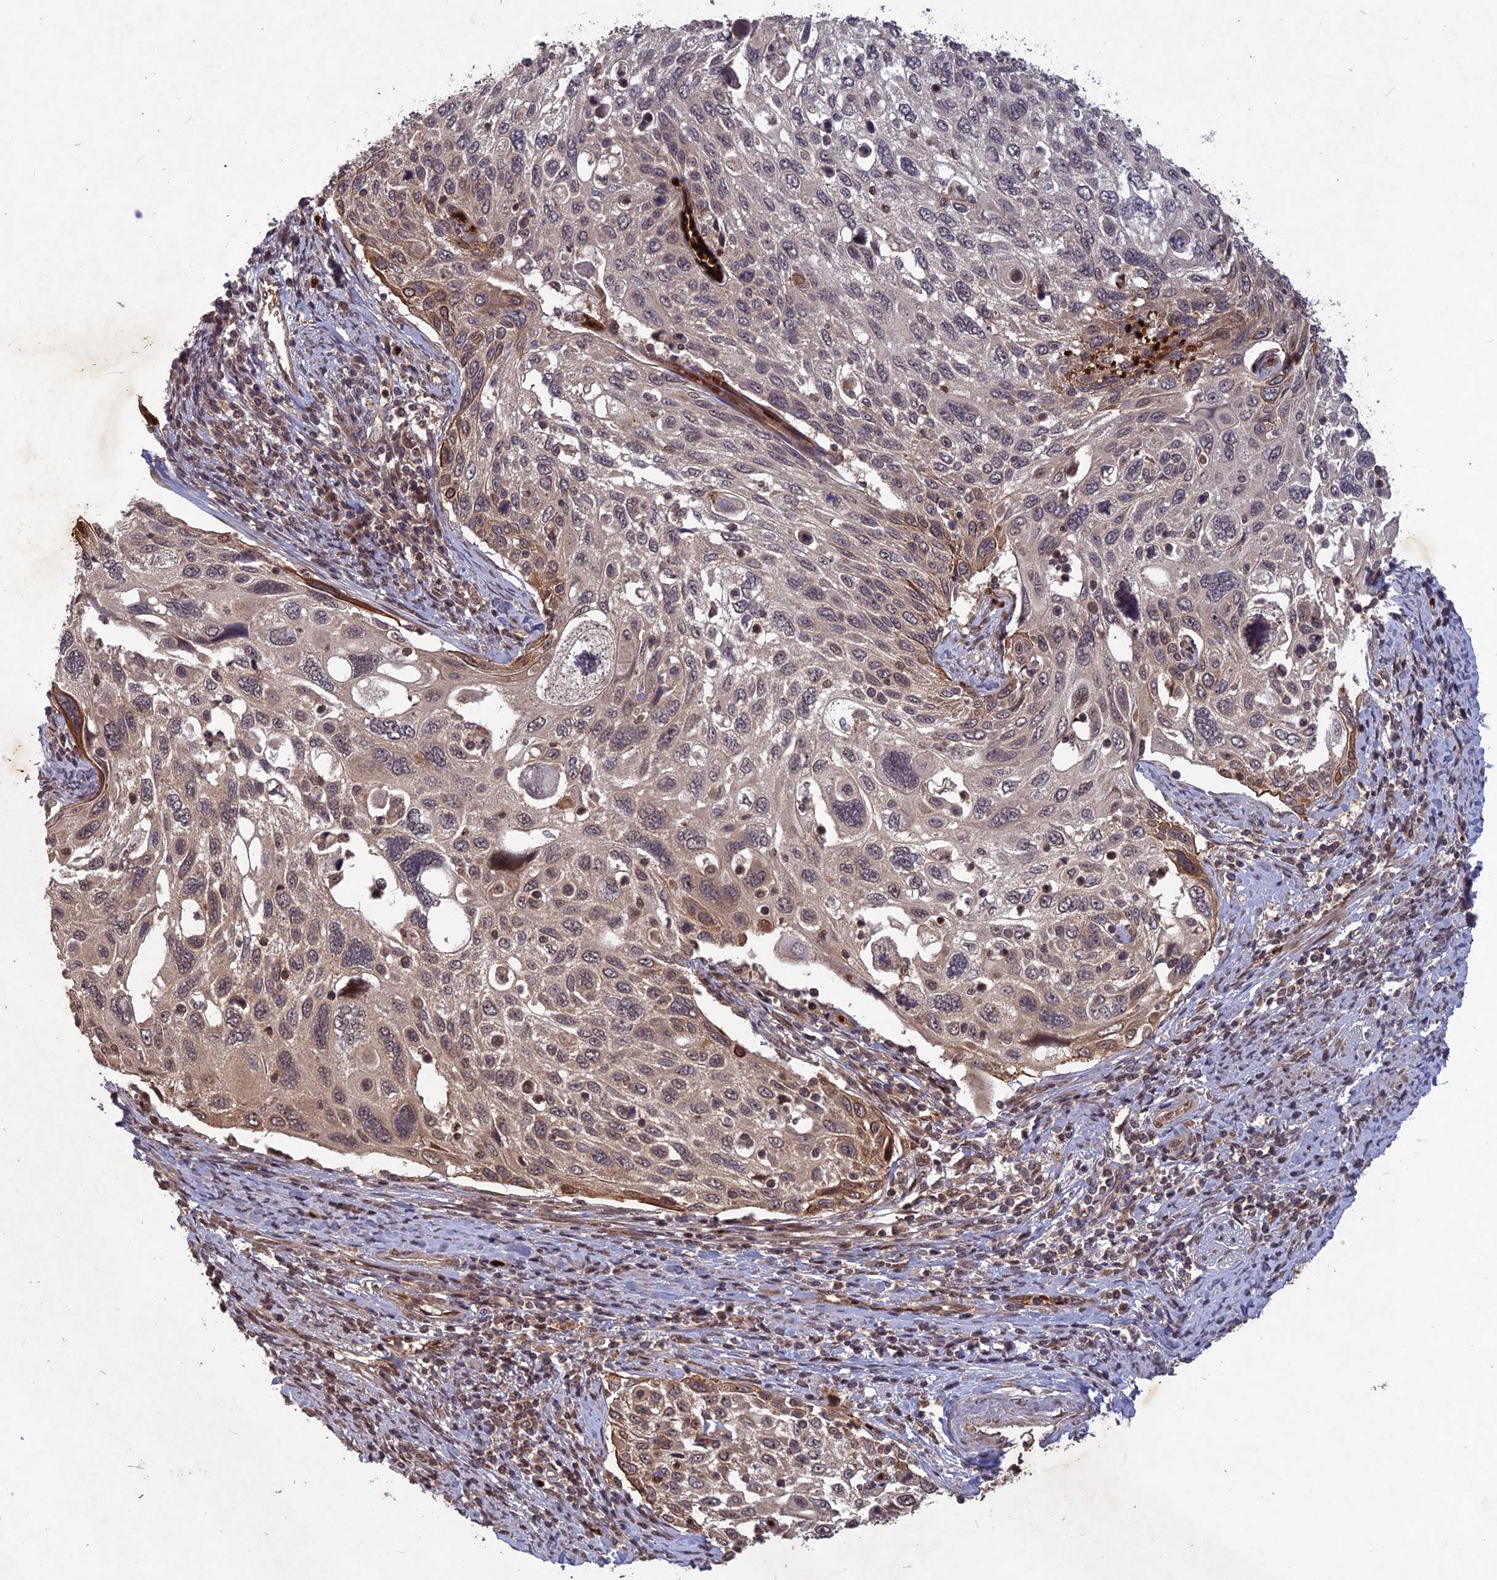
{"staining": {"intensity": "moderate", "quantity": "<25%", "location": "cytoplasmic/membranous"}, "tissue": "cervical cancer", "cell_type": "Tumor cells", "image_type": "cancer", "snomed": [{"axis": "morphology", "description": "Squamous cell carcinoma, NOS"}, {"axis": "topography", "description": "Cervix"}], "caption": "Cervical cancer (squamous cell carcinoma) stained with immunohistochemistry (IHC) reveals moderate cytoplasmic/membranous staining in approximately <25% of tumor cells.", "gene": "SRMS", "patient": {"sex": "female", "age": 70}}